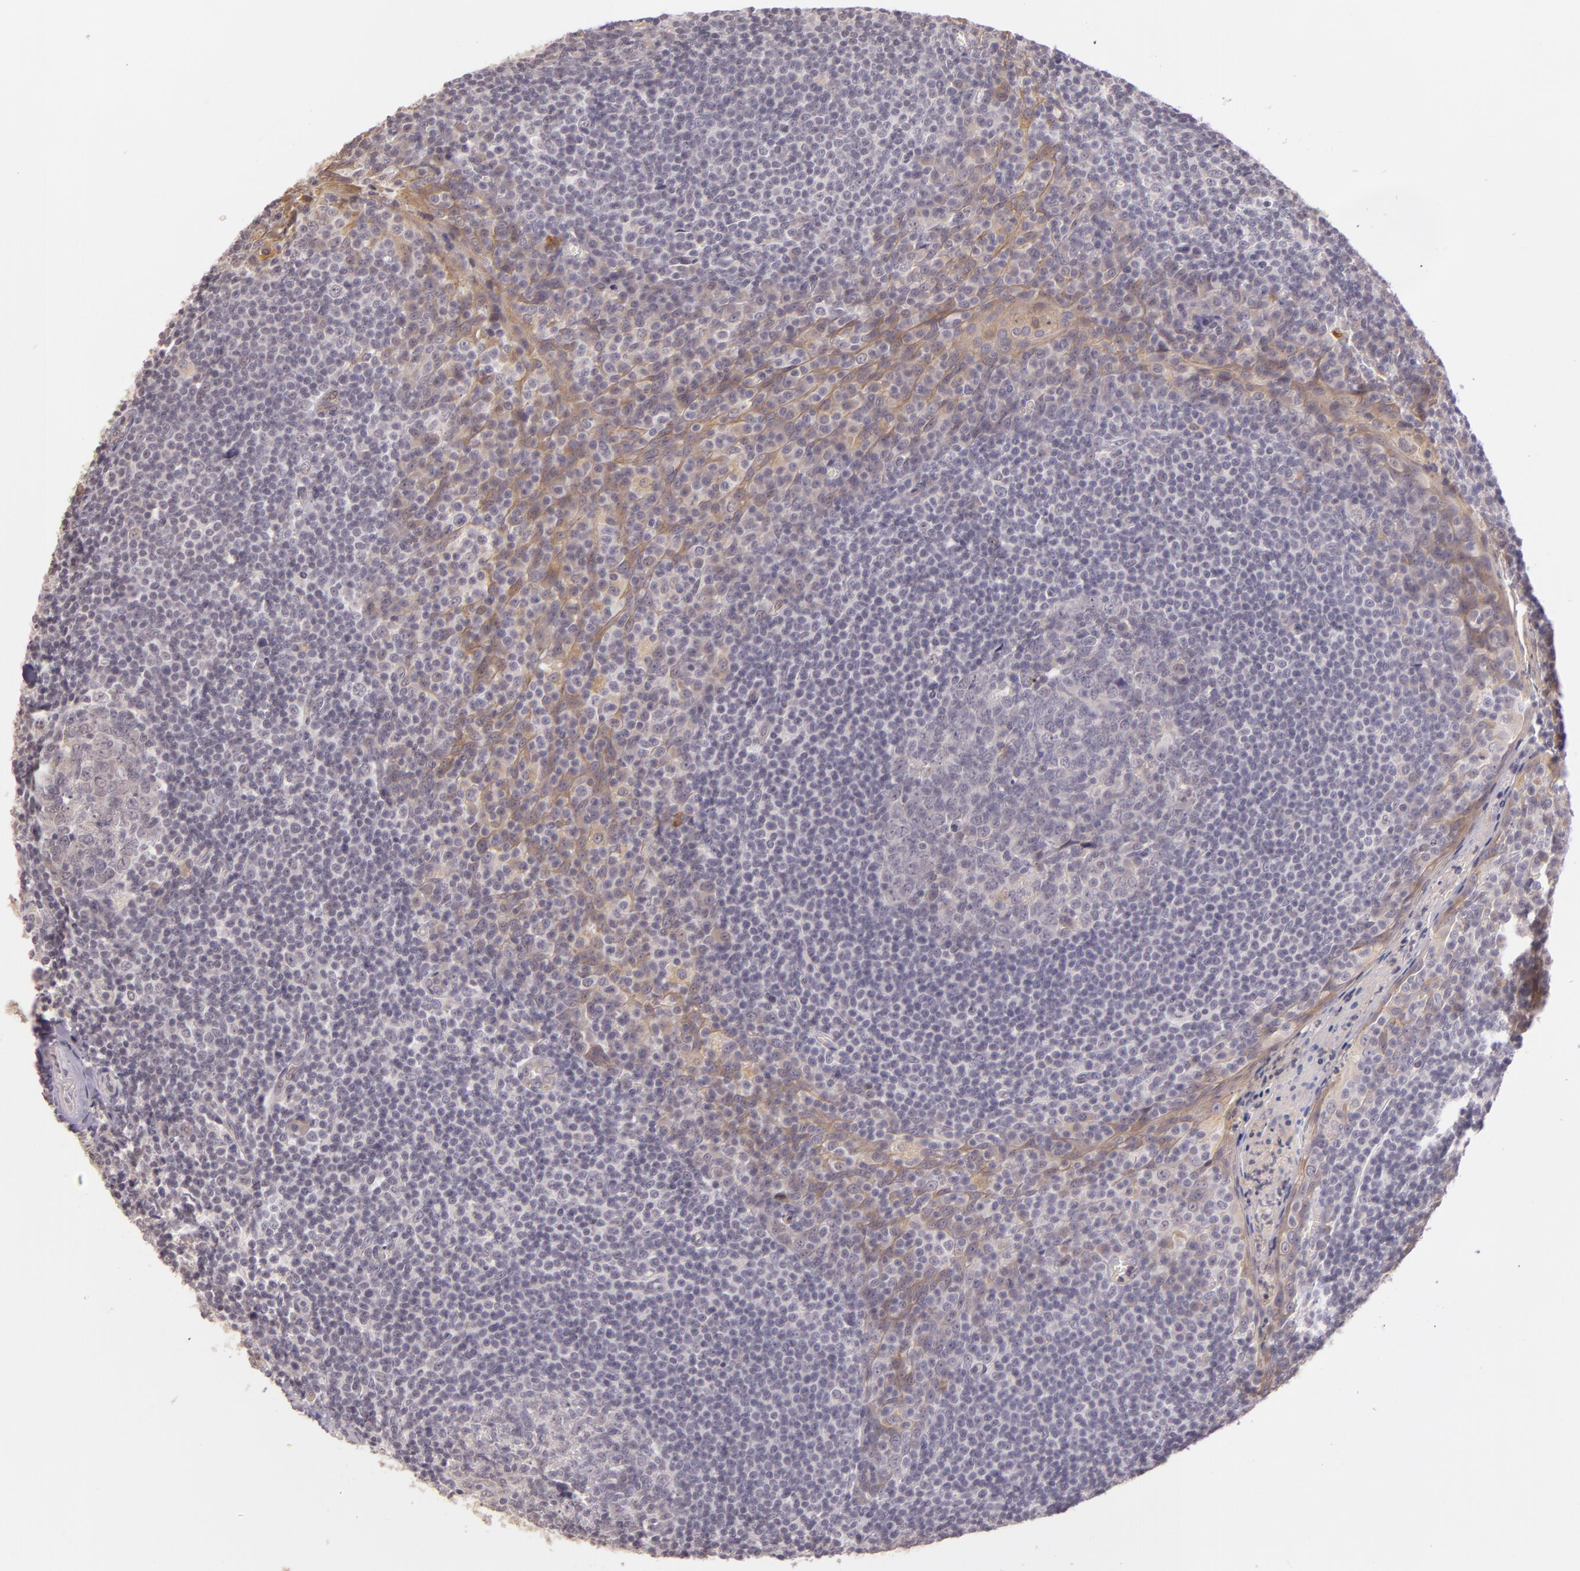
{"staining": {"intensity": "negative", "quantity": "none", "location": "none"}, "tissue": "tonsil", "cell_type": "Germinal center cells", "image_type": "normal", "snomed": [{"axis": "morphology", "description": "Normal tissue, NOS"}, {"axis": "topography", "description": "Tonsil"}], "caption": "The photomicrograph exhibits no significant staining in germinal center cells of tonsil.", "gene": "ARMH4", "patient": {"sex": "male", "age": 31}}